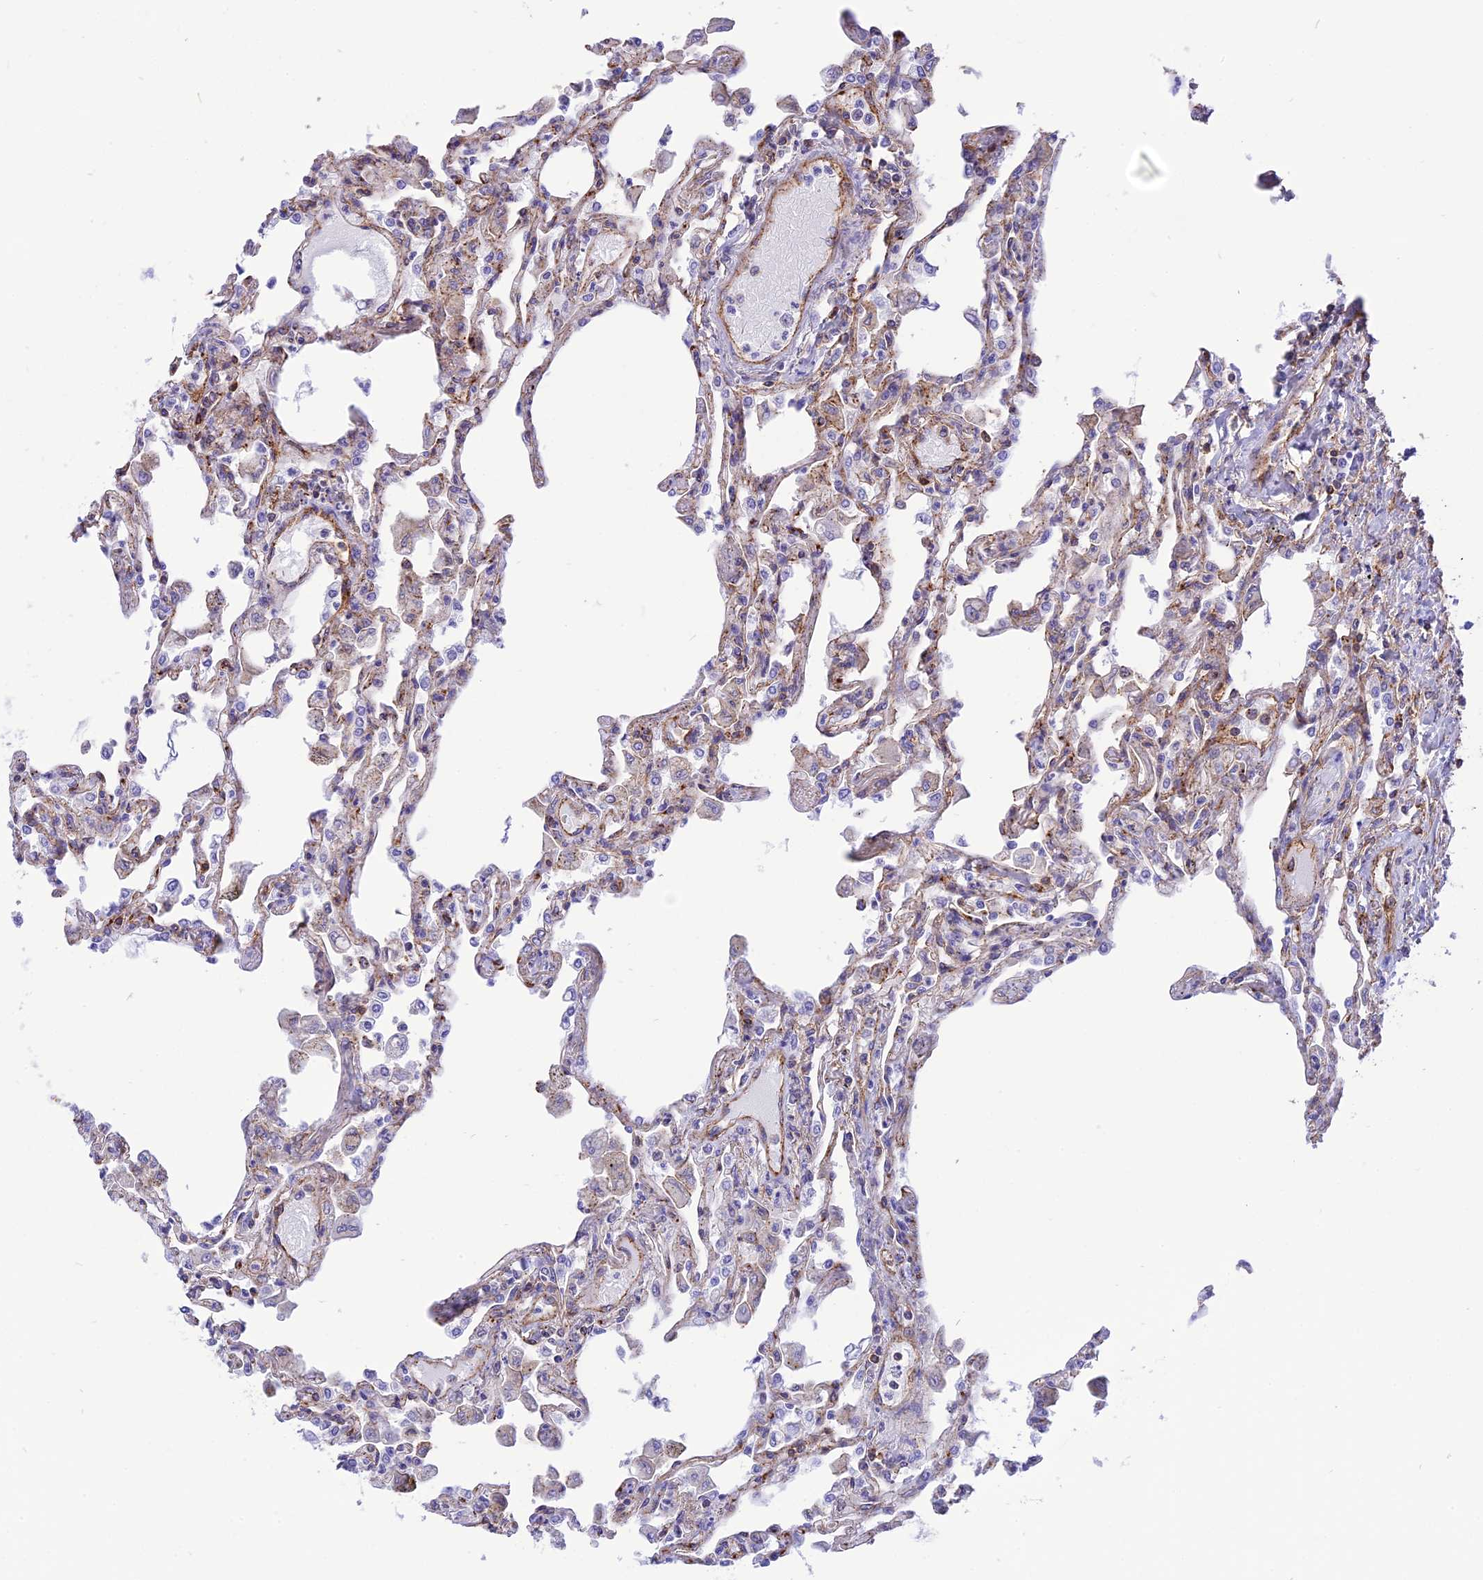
{"staining": {"intensity": "negative", "quantity": "none", "location": "none"}, "tissue": "lung", "cell_type": "Alveolar cells", "image_type": "normal", "snomed": [{"axis": "morphology", "description": "Normal tissue, NOS"}, {"axis": "topography", "description": "Bronchus"}, {"axis": "topography", "description": "Lung"}], "caption": "IHC photomicrograph of benign human lung stained for a protein (brown), which demonstrates no staining in alveolar cells. Nuclei are stained in blue.", "gene": "SEPTIN9", "patient": {"sex": "female", "age": 49}}